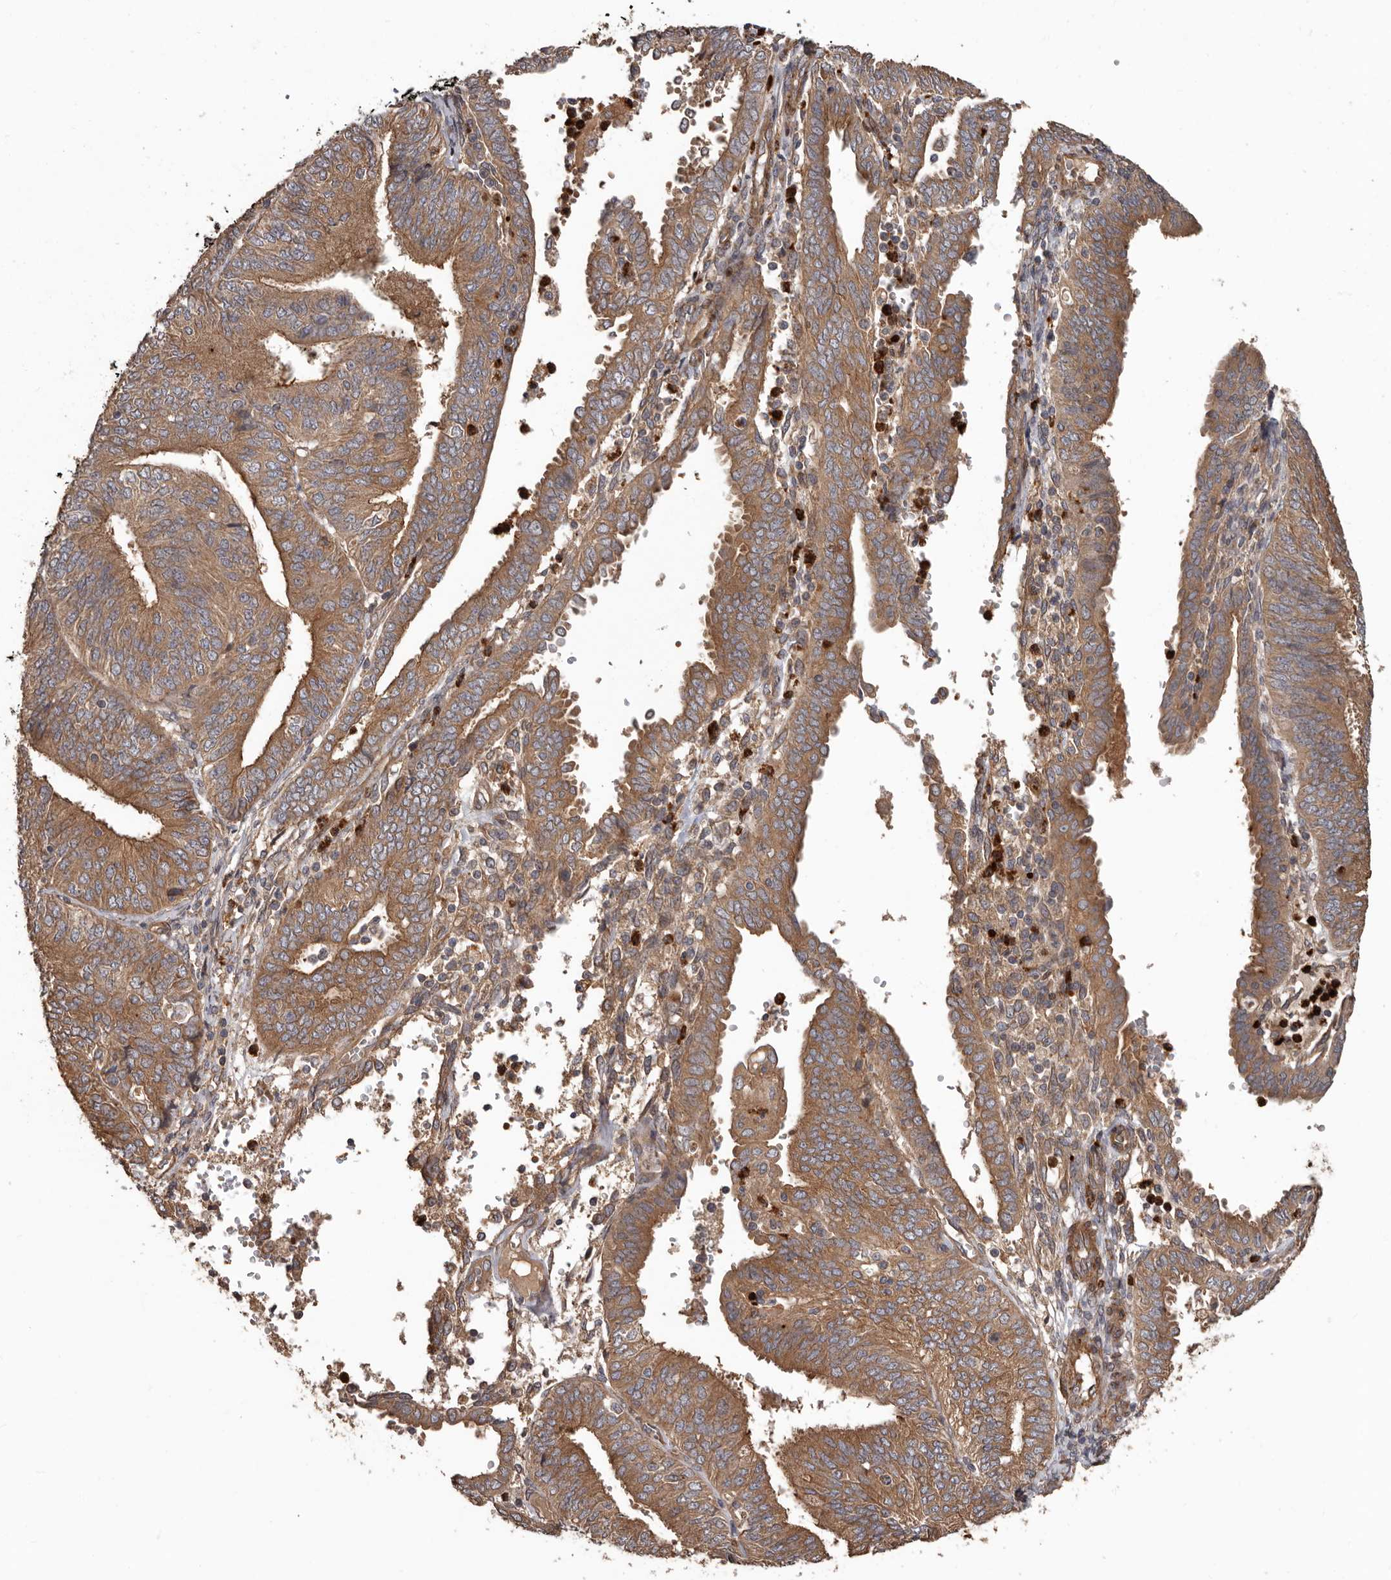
{"staining": {"intensity": "moderate", "quantity": ">75%", "location": "cytoplasmic/membranous"}, "tissue": "endometrial cancer", "cell_type": "Tumor cells", "image_type": "cancer", "snomed": [{"axis": "morphology", "description": "Adenocarcinoma, NOS"}, {"axis": "topography", "description": "Endometrium"}], "caption": "An image of endometrial cancer (adenocarcinoma) stained for a protein displays moderate cytoplasmic/membranous brown staining in tumor cells. The staining was performed using DAB (3,3'-diaminobenzidine) to visualize the protein expression in brown, while the nuclei were stained in blue with hematoxylin (Magnification: 20x).", "gene": "ARHGEF5", "patient": {"sex": "female", "age": 58}}